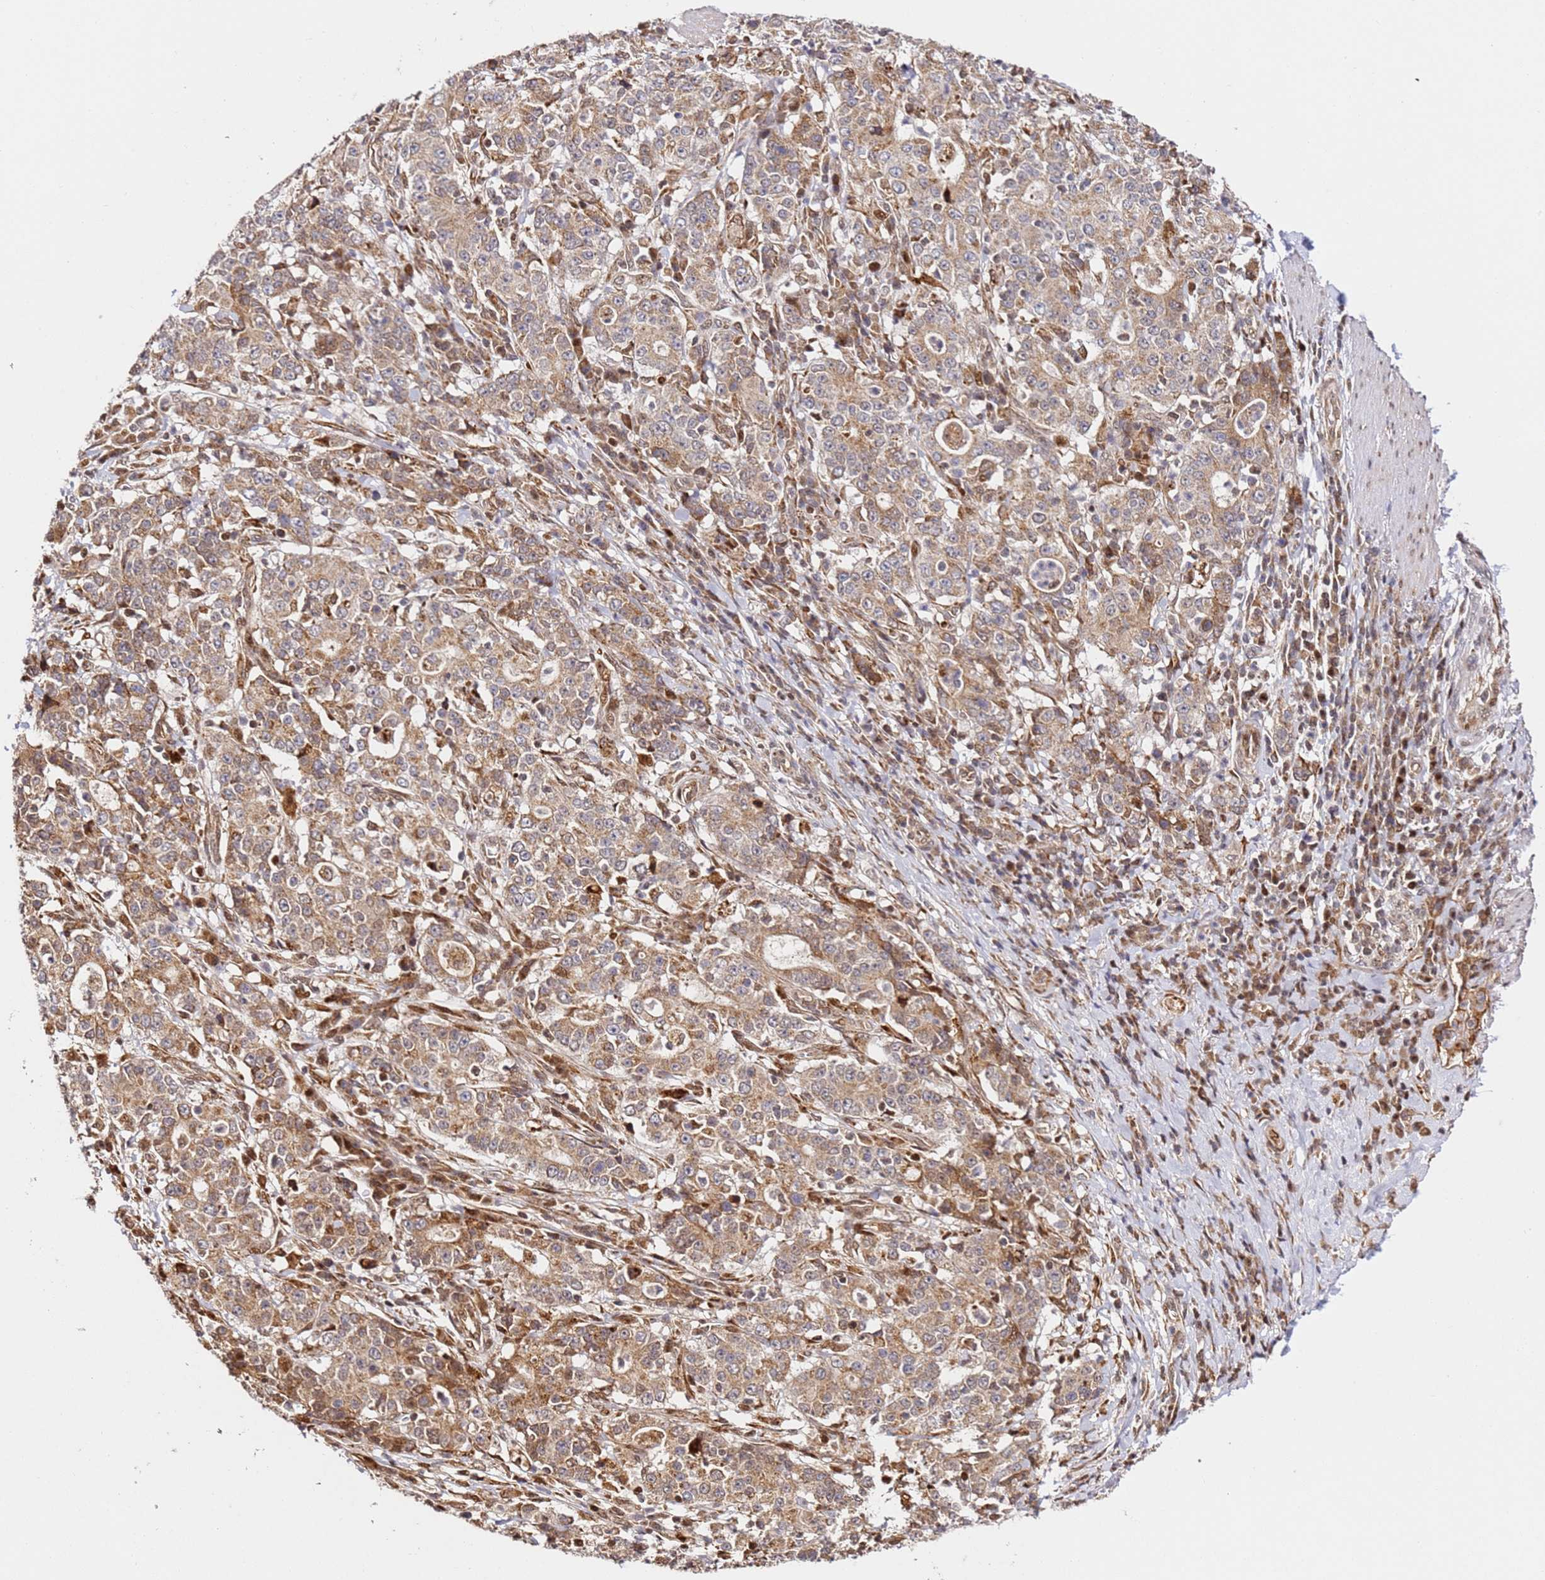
{"staining": {"intensity": "moderate", "quantity": ">75%", "location": "cytoplasmic/membranous"}, "tissue": "stomach cancer", "cell_type": "Tumor cells", "image_type": "cancer", "snomed": [{"axis": "morphology", "description": "Normal tissue, NOS"}, {"axis": "morphology", "description": "Adenocarcinoma, NOS"}, {"axis": "topography", "description": "Stomach, upper"}, {"axis": "topography", "description": "Stomach"}], "caption": "This is a histology image of IHC staining of stomach cancer (adenocarcinoma), which shows moderate positivity in the cytoplasmic/membranous of tumor cells.", "gene": "SMOX", "patient": {"sex": "male", "age": 59}}